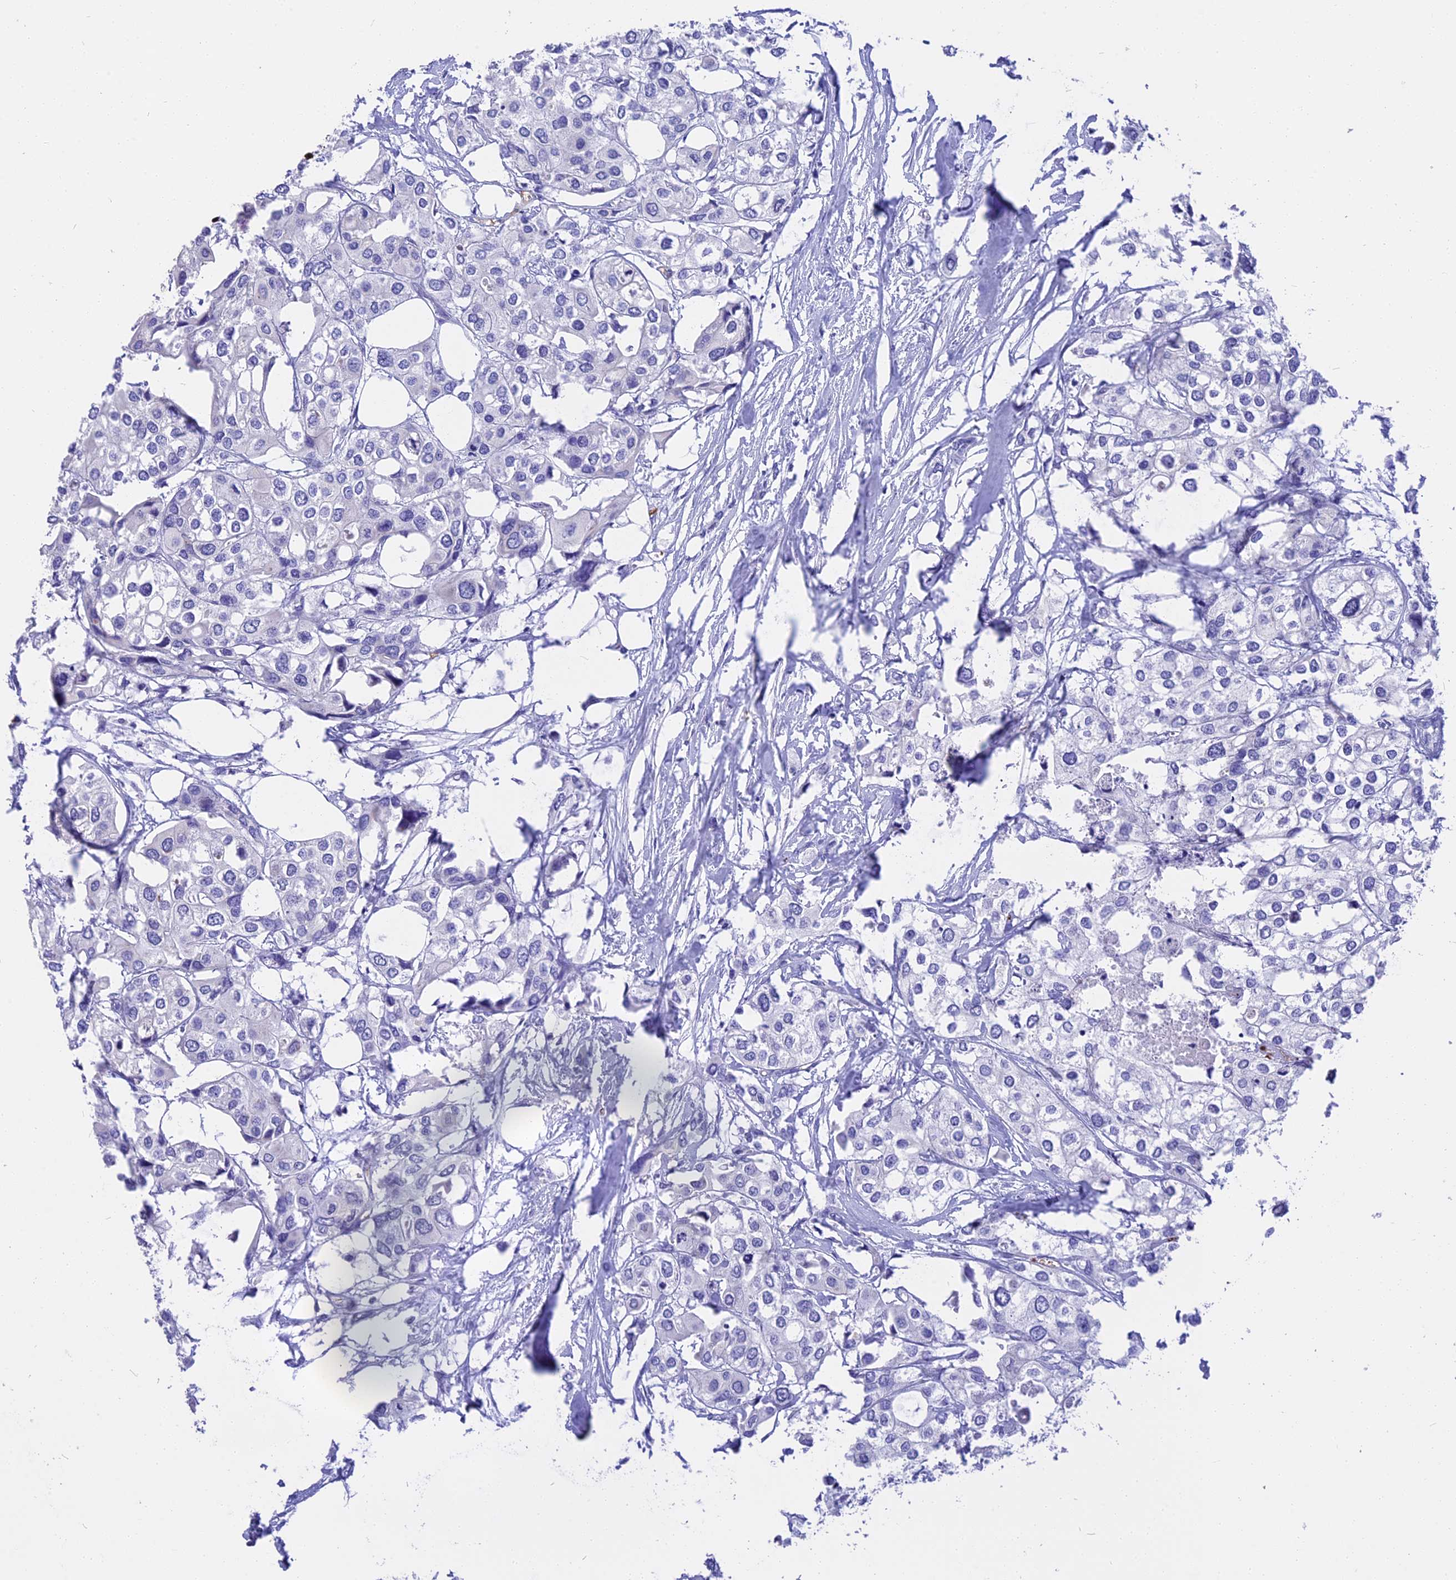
{"staining": {"intensity": "negative", "quantity": "none", "location": "none"}, "tissue": "urothelial cancer", "cell_type": "Tumor cells", "image_type": "cancer", "snomed": [{"axis": "morphology", "description": "Urothelial carcinoma, High grade"}, {"axis": "topography", "description": "Urinary bladder"}], "caption": "An IHC image of high-grade urothelial carcinoma is shown. There is no staining in tumor cells of high-grade urothelial carcinoma.", "gene": "TNNC2", "patient": {"sex": "male", "age": 64}}